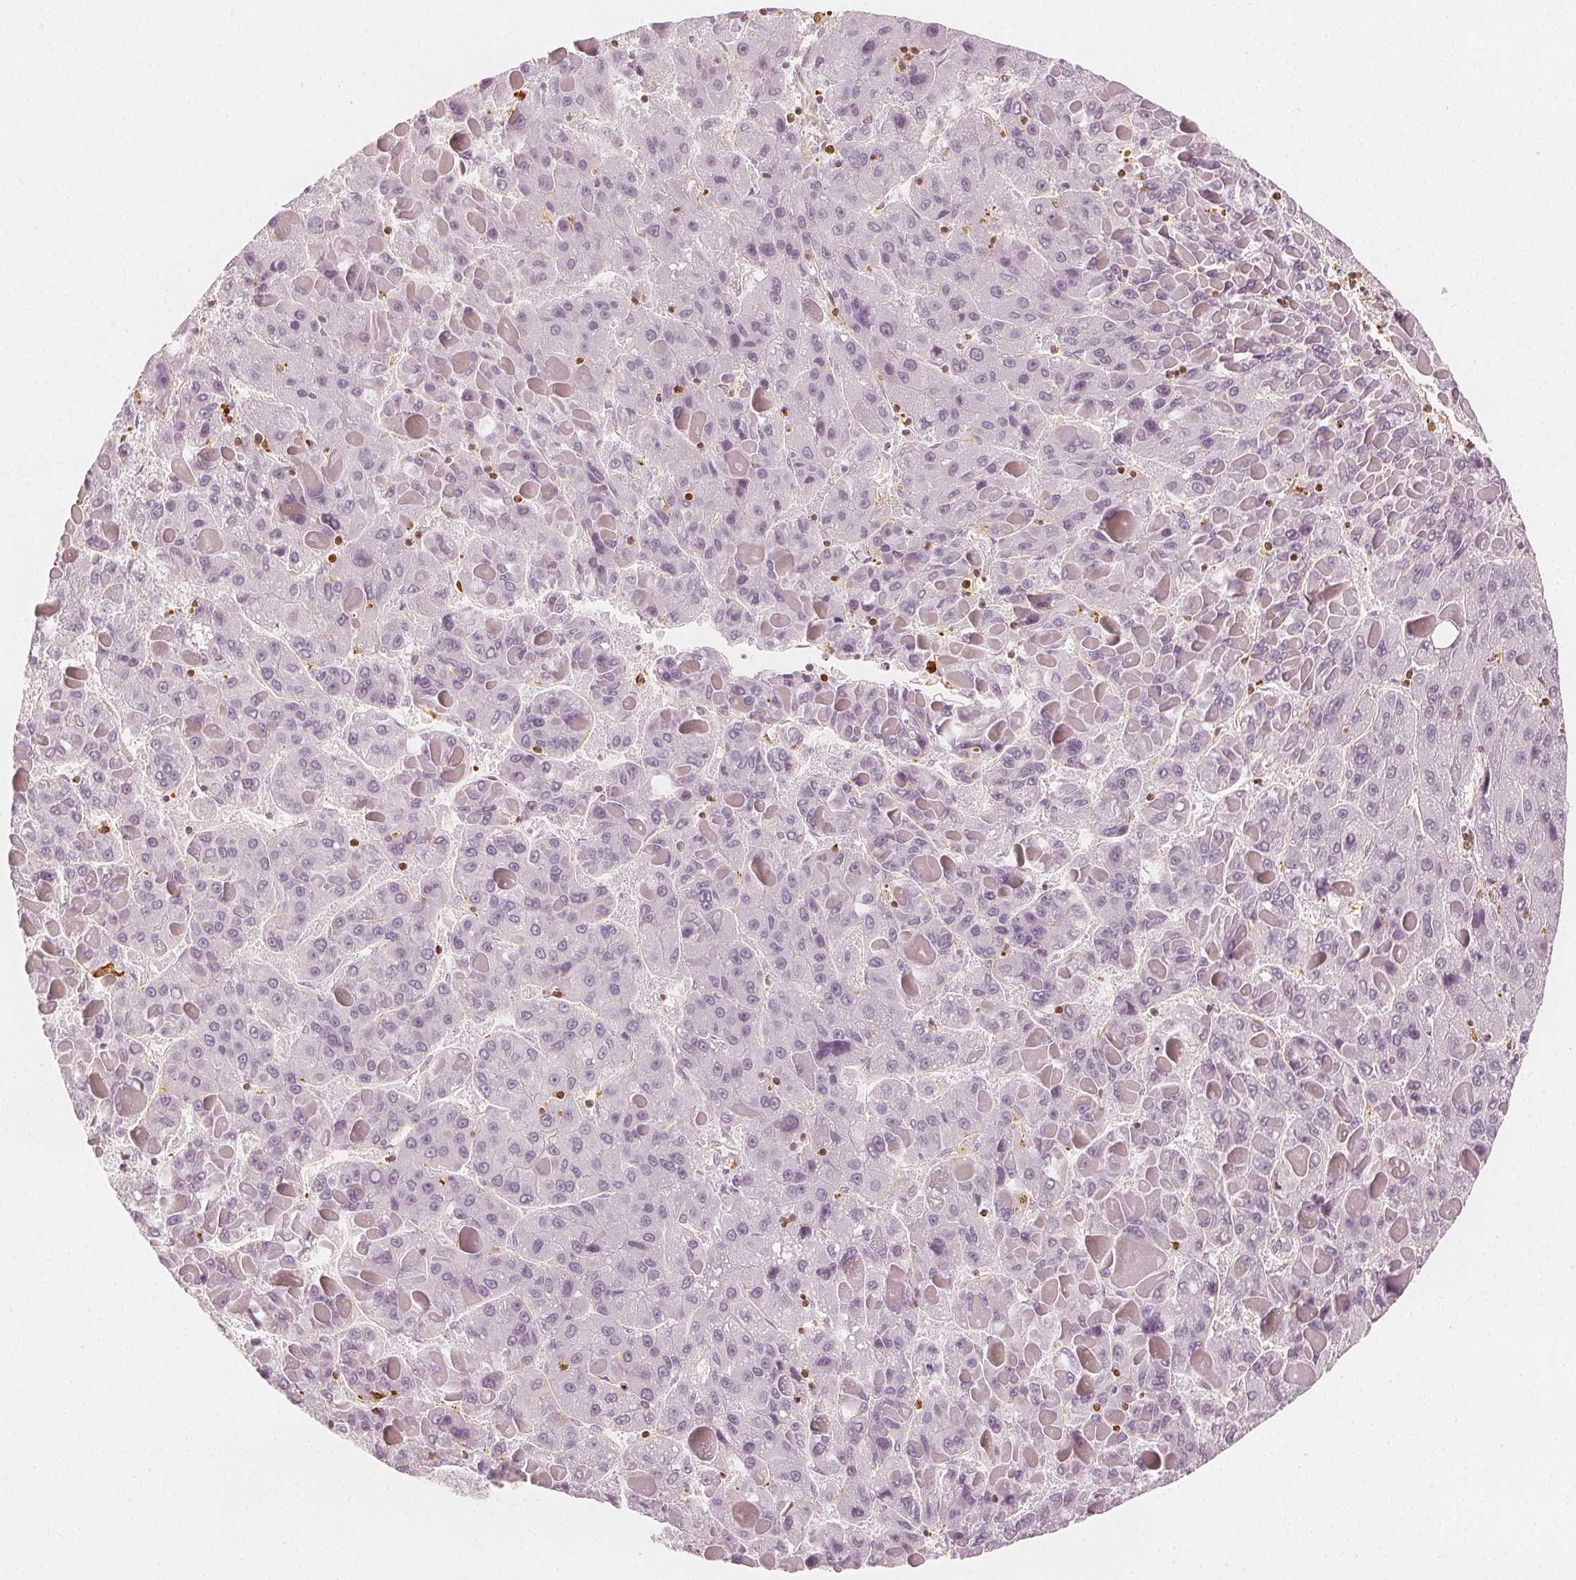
{"staining": {"intensity": "negative", "quantity": "none", "location": "none"}, "tissue": "liver cancer", "cell_type": "Tumor cells", "image_type": "cancer", "snomed": [{"axis": "morphology", "description": "Carcinoma, Hepatocellular, NOS"}, {"axis": "topography", "description": "Liver"}], "caption": "Tumor cells are negative for brown protein staining in liver hepatocellular carcinoma.", "gene": "ARHGAP26", "patient": {"sex": "female", "age": 82}}